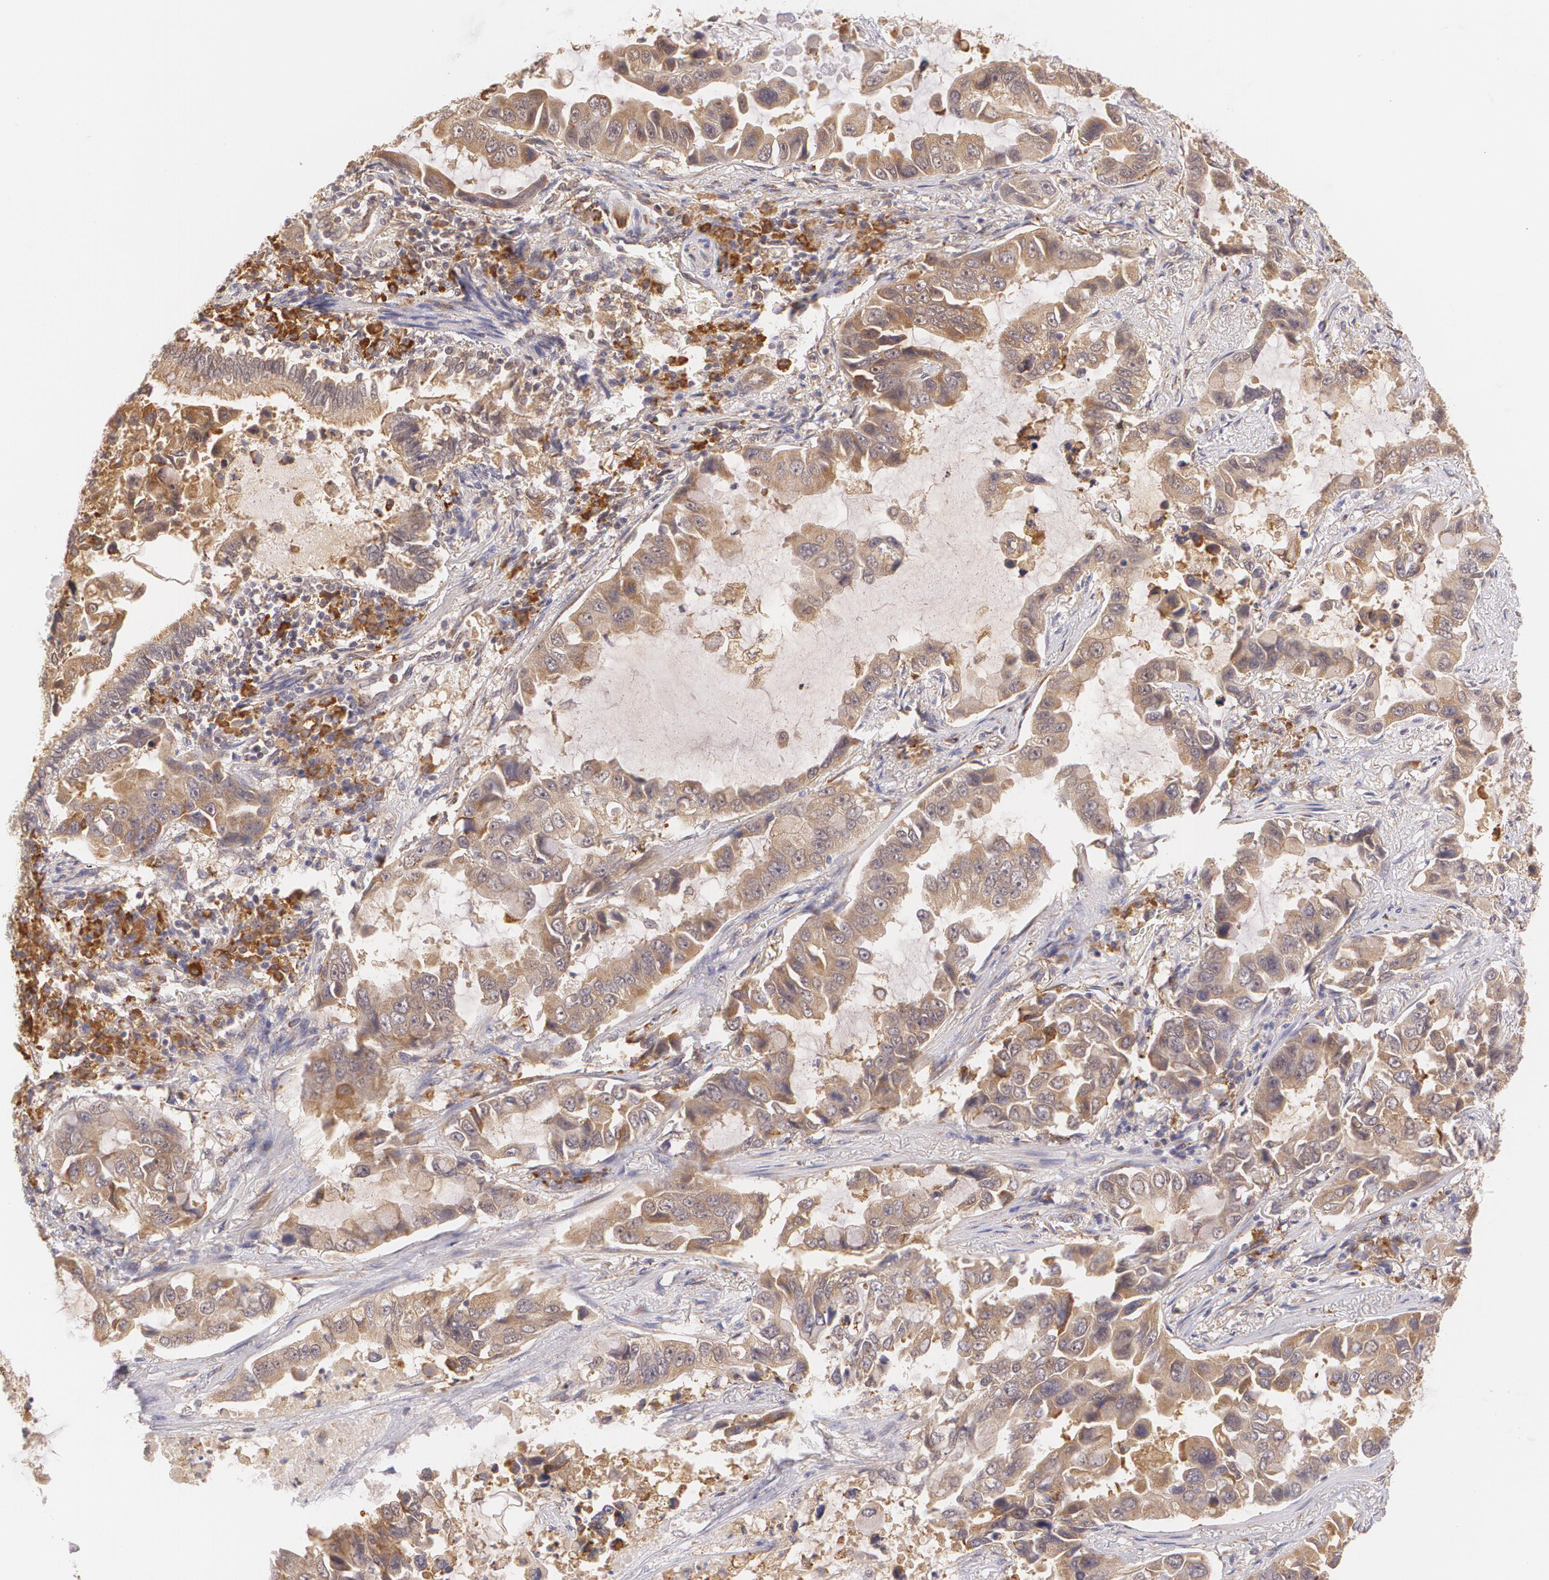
{"staining": {"intensity": "moderate", "quantity": ">75%", "location": "cytoplasmic/membranous"}, "tissue": "lung cancer", "cell_type": "Tumor cells", "image_type": "cancer", "snomed": [{"axis": "morphology", "description": "Adenocarcinoma, NOS"}, {"axis": "topography", "description": "Lung"}], "caption": "Tumor cells show medium levels of moderate cytoplasmic/membranous positivity in about >75% of cells in human adenocarcinoma (lung).", "gene": "CCL17", "patient": {"sex": "male", "age": 64}}